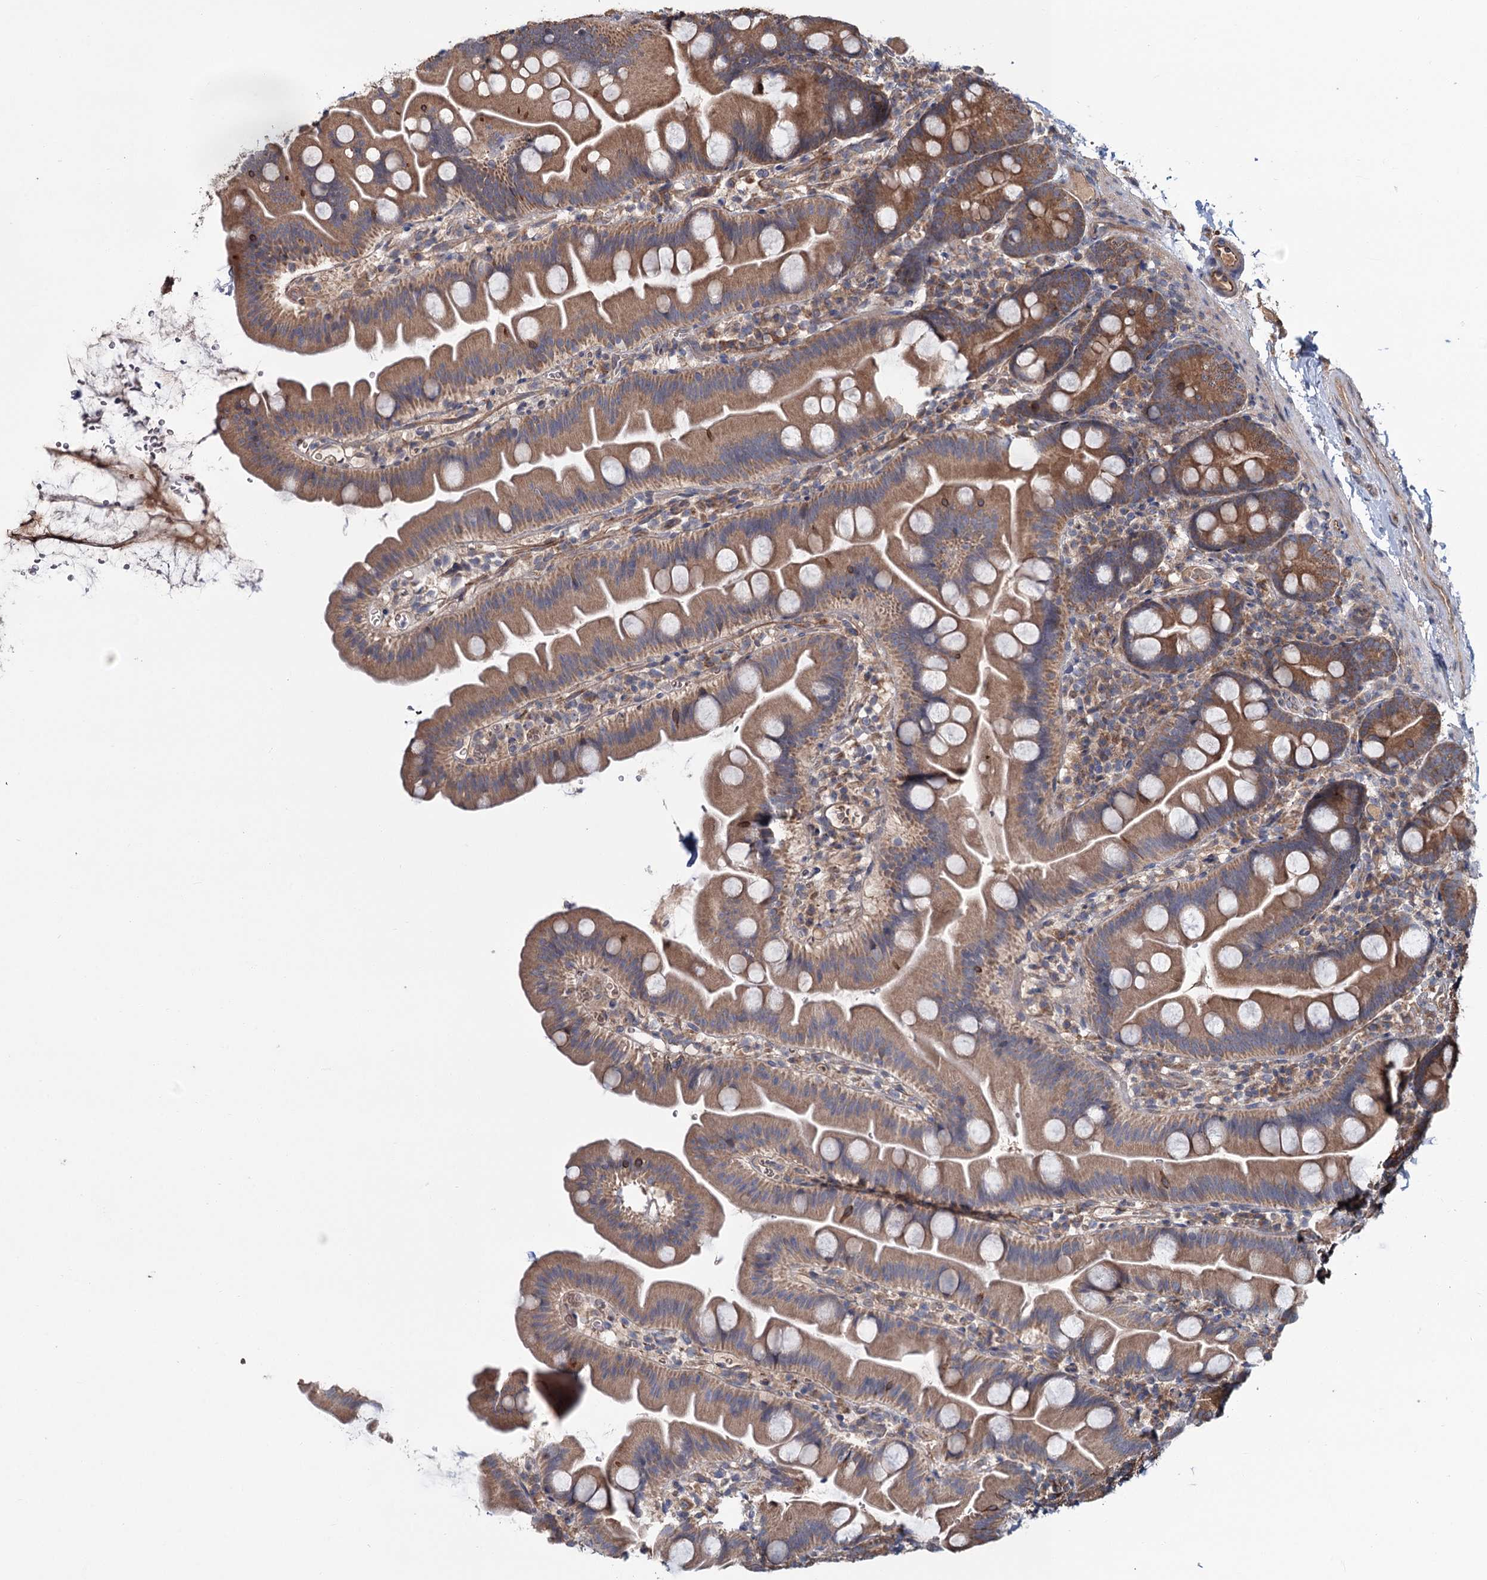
{"staining": {"intensity": "moderate", "quantity": ">75%", "location": "cytoplasmic/membranous"}, "tissue": "small intestine", "cell_type": "Glandular cells", "image_type": "normal", "snomed": [{"axis": "morphology", "description": "Normal tissue, NOS"}, {"axis": "topography", "description": "Small intestine"}], "caption": "DAB (3,3'-diaminobenzidine) immunohistochemical staining of unremarkable small intestine demonstrates moderate cytoplasmic/membranous protein expression in about >75% of glandular cells.", "gene": "MTRR", "patient": {"sex": "female", "age": 68}}